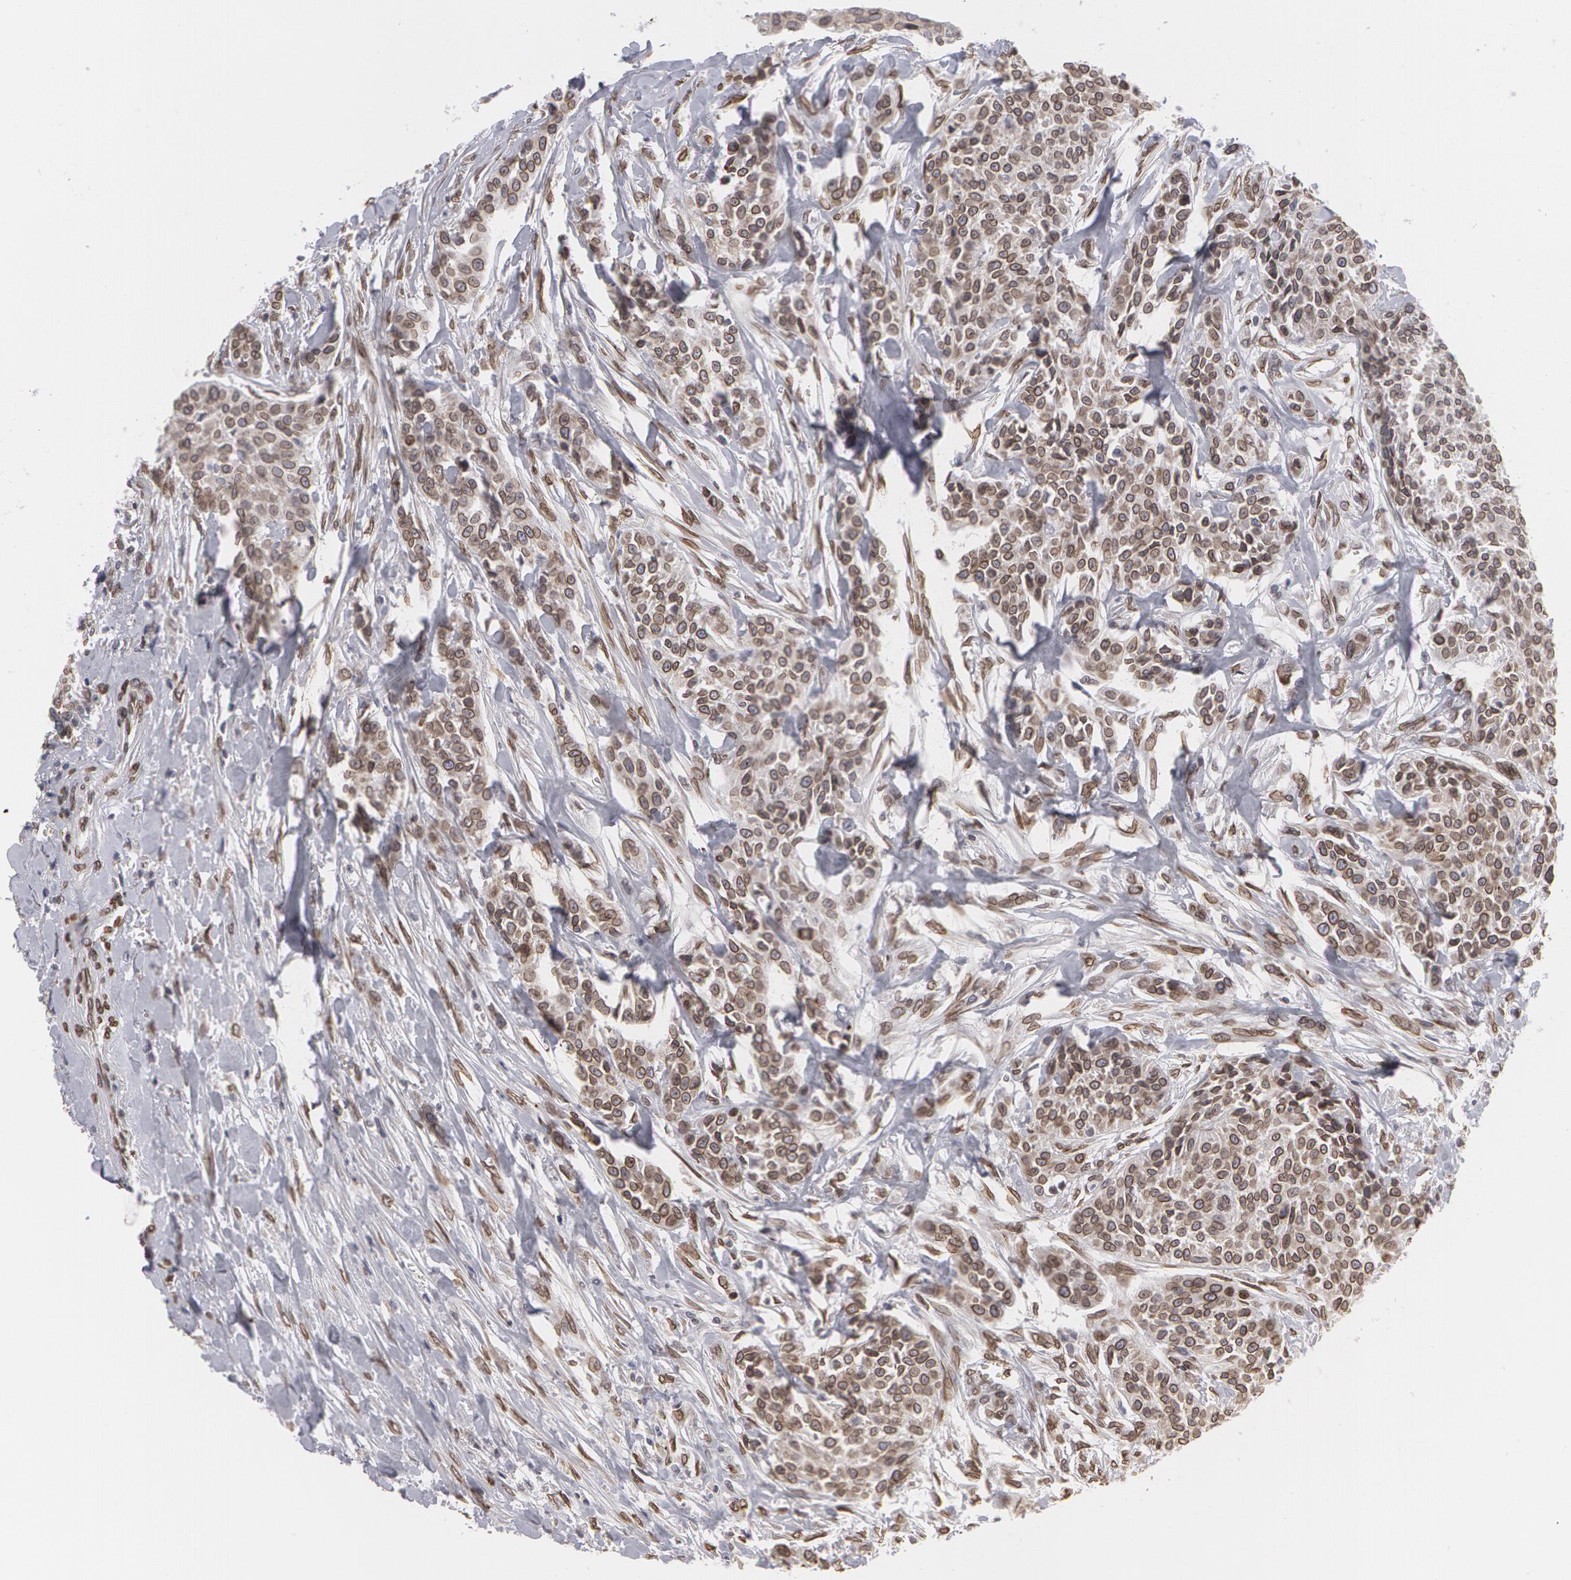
{"staining": {"intensity": "moderate", "quantity": "25%-75%", "location": "nuclear"}, "tissue": "urothelial cancer", "cell_type": "Tumor cells", "image_type": "cancer", "snomed": [{"axis": "morphology", "description": "Urothelial carcinoma, High grade"}, {"axis": "topography", "description": "Urinary bladder"}], "caption": "This image shows urothelial carcinoma (high-grade) stained with immunohistochemistry to label a protein in brown. The nuclear of tumor cells show moderate positivity for the protein. Nuclei are counter-stained blue.", "gene": "EMD", "patient": {"sex": "male", "age": 56}}